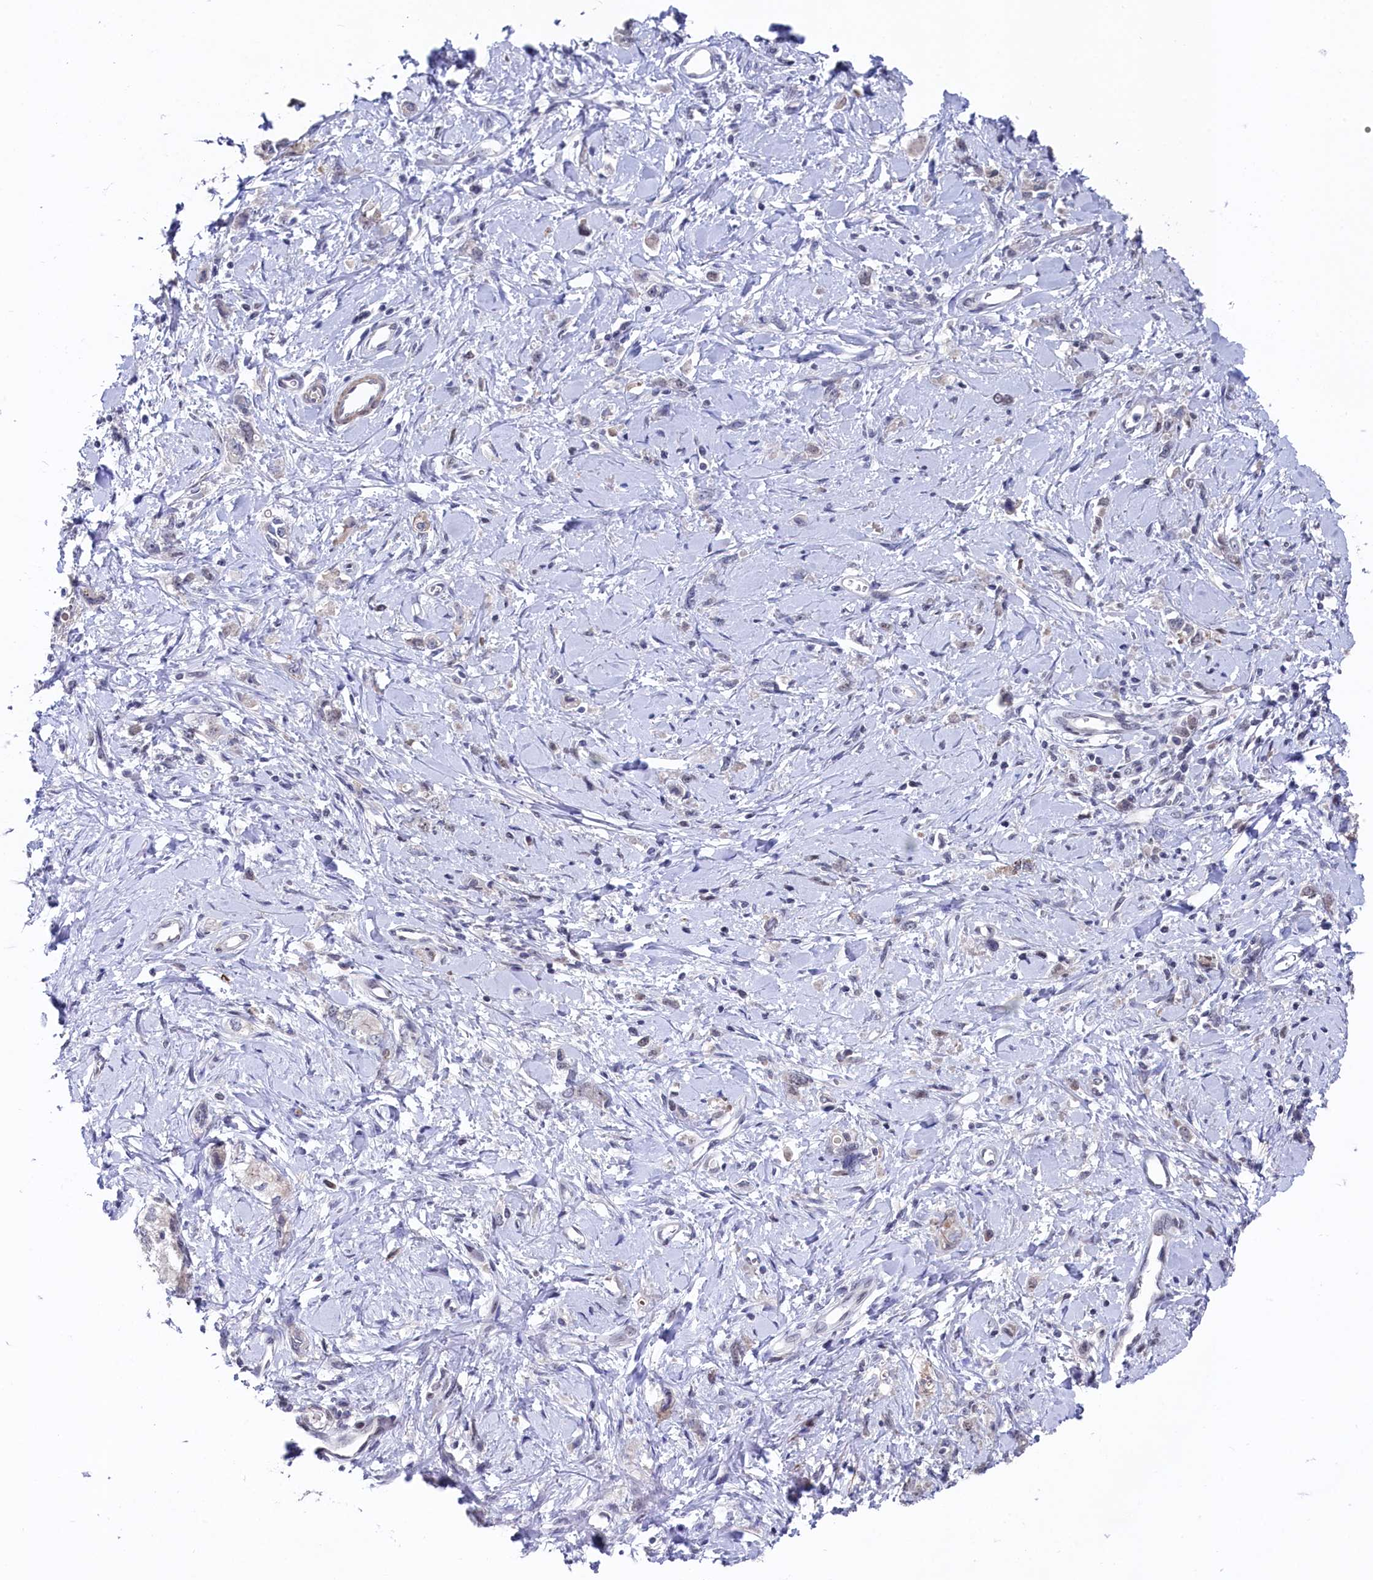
{"staining": {"intensity": "negative", "quantity": "none", "location": "none"}, "tissue": "stomach cancer", "cell_type": "Tumor cells", "image_type": "cancer", "snomed": [{"axis": "morphology", "description": "Adenocarcinoma, NOS"}, {"axis": "topography", "description": "Stomach"}], "caption": "There is no significant staining in tumor cells of stomach cancer (adenocarcinoma).", "gene": "TIGD4", "patient": {"sex": "female", "age": 76}}